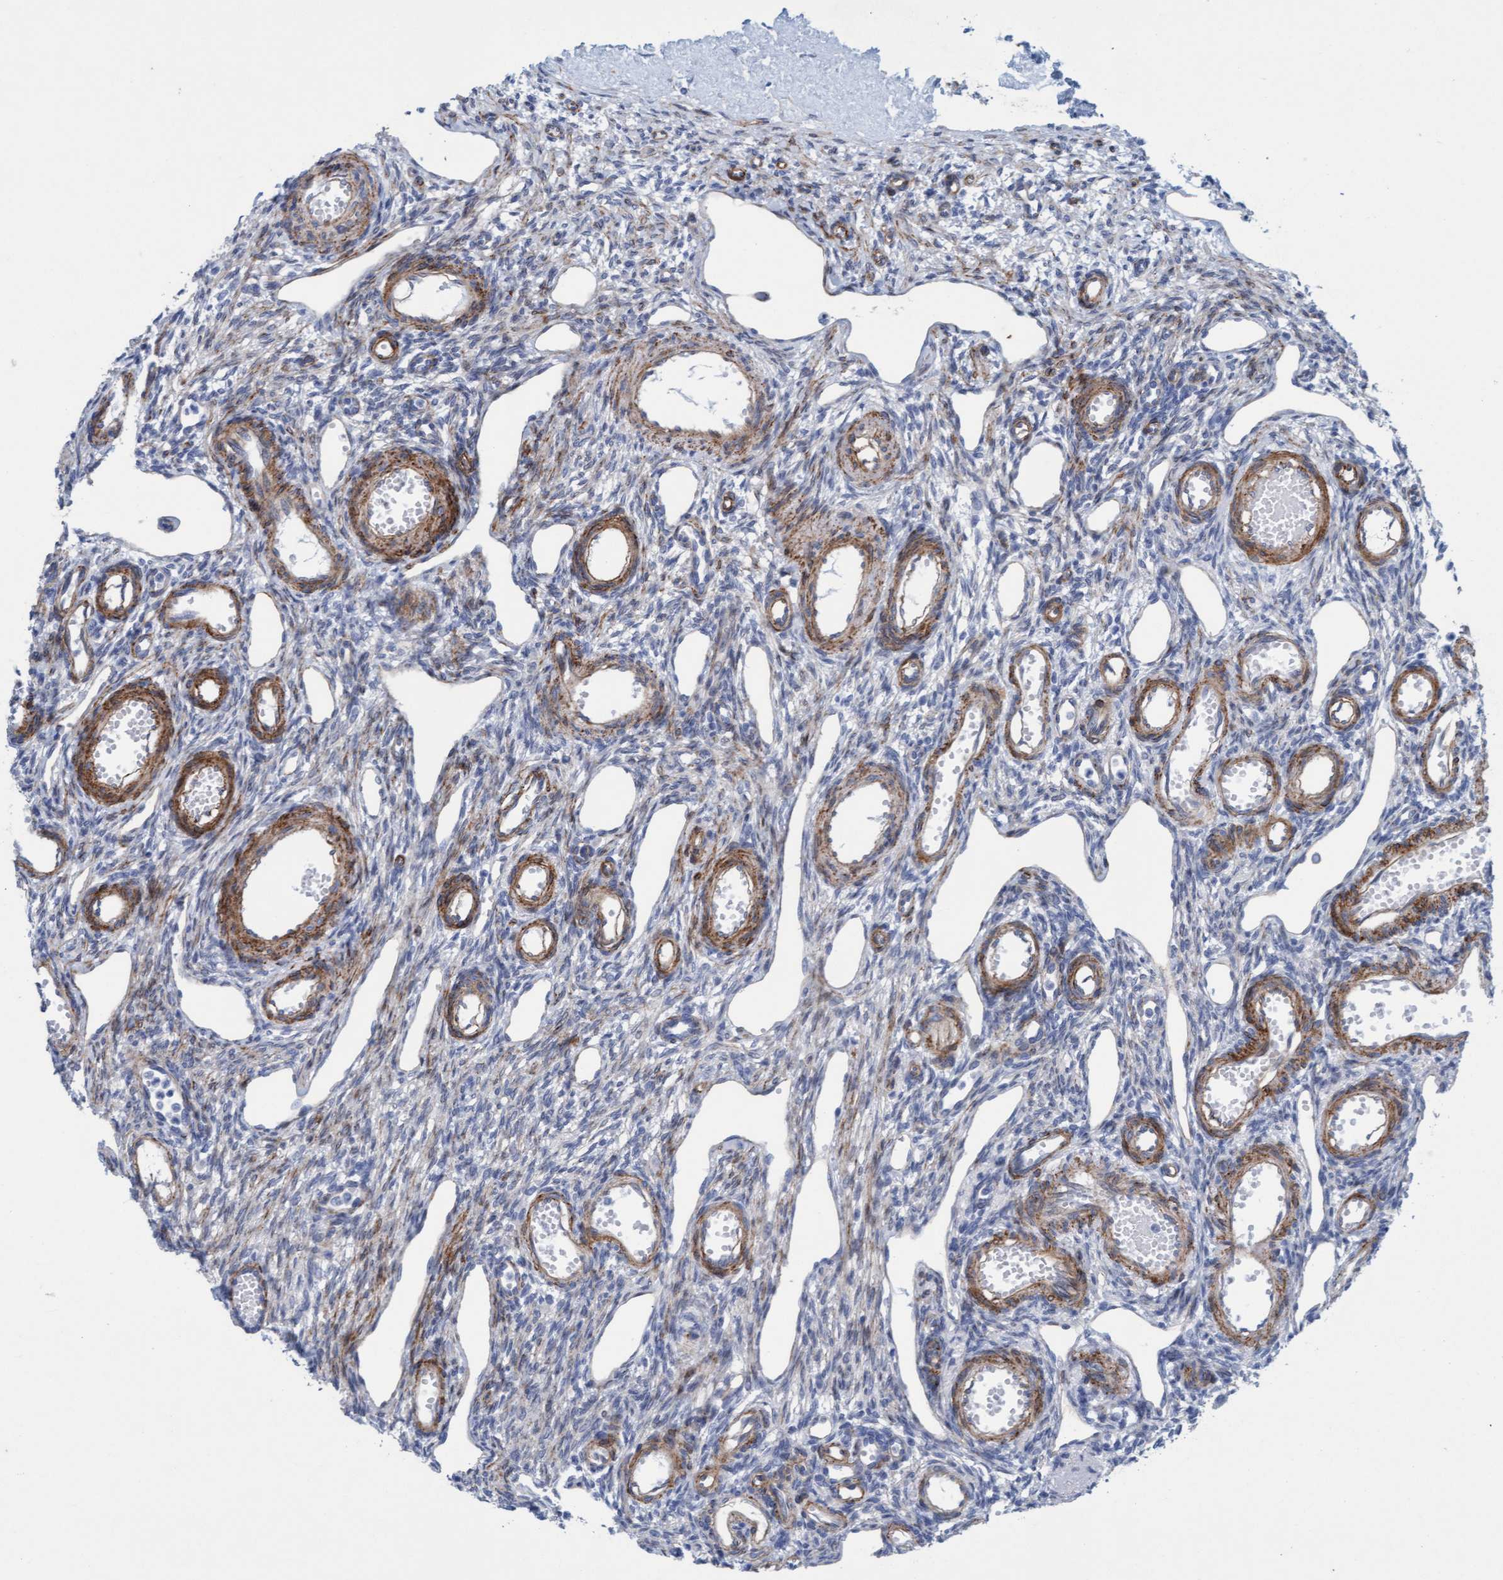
{"staining": {"intensity": "negative", "quantity": "none", "location": "none"}, "tissue": "ovary", "cell_type": "Ovarian stroma cells", "image_type": "normal", "snomed": [{"axis": "morphology", "description": "Normal tissue, NOS"}, {"axis": "topography", "description": "Ovary"}], "caption": "IHC micrograph of normal ovary: ovary stained with DAB (3,3'-diaminobenzidine) exhibits no significant protein positivity in ovarian stroma cells. Brightfield microscopy of immunohistochemistry (IHC) stained with DAB (3,3'-diaminobenzidine) (brown) and hematoxylin (blue), captured at high magnification.", "gene": "MTFR1", "patient": {"sex": "female", "age": 33}}